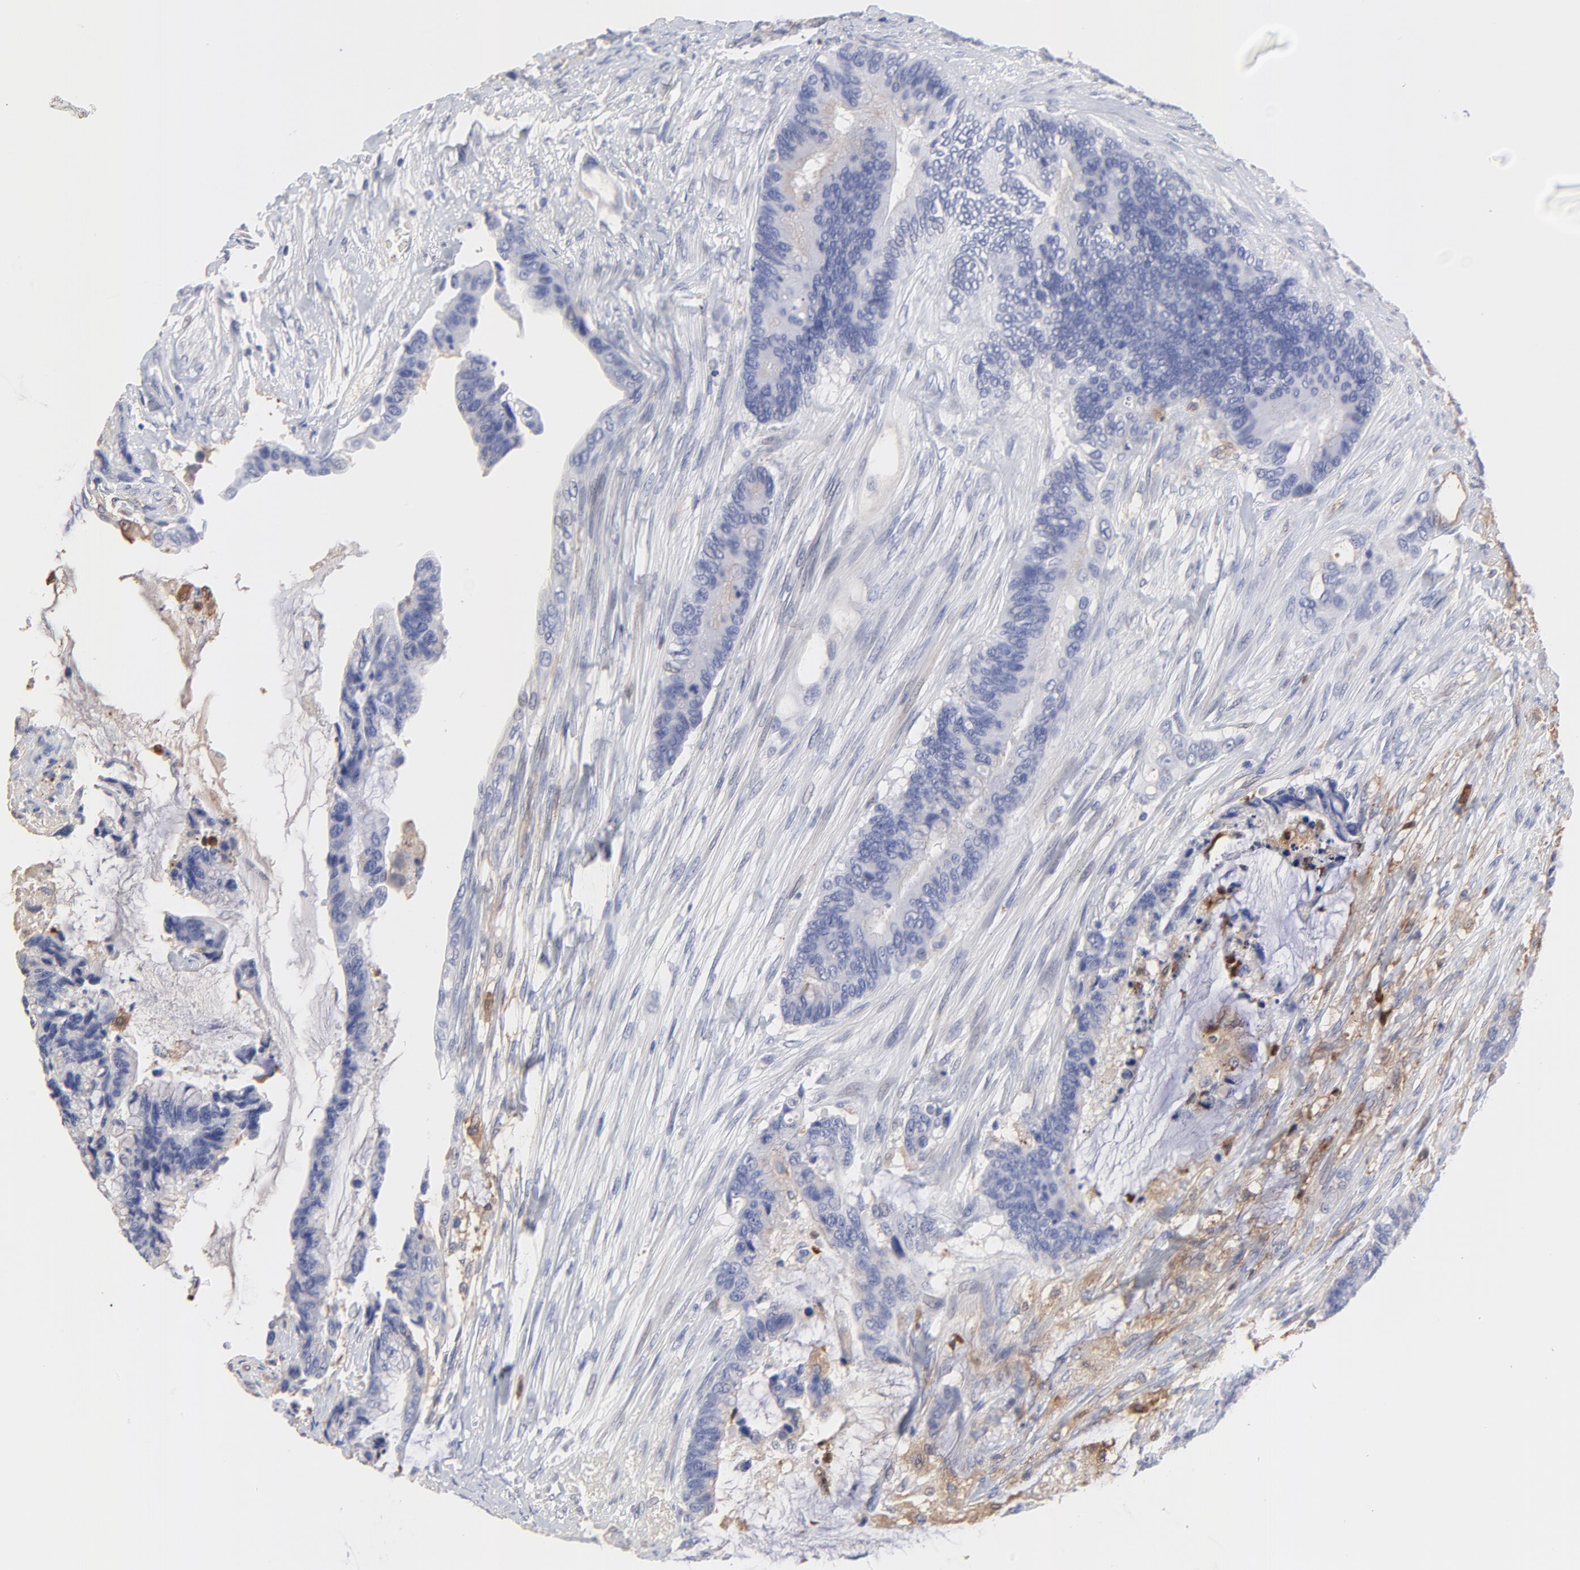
{"staining": {"intensity": "negative", "quantity": "none", "location": "none"}, "tissue": "colorectal cancer", "cell_type": "Tumor cells", "image_type": "cancer", "snomed": [{"axis": "morphology", "description": "Adenocarcinoma, NOS"}, {"axis": "topography", "description": "Rectum"}], "caption": "This histopathology image is of adenocarcinoma (colorectal) stained with IHC to label a protein in brown with the nuclei are counter-stained blue. There is no expression in tumor cells.", "gene": "SMARCA1", "patient": {"sex": "female", "age": 59}}